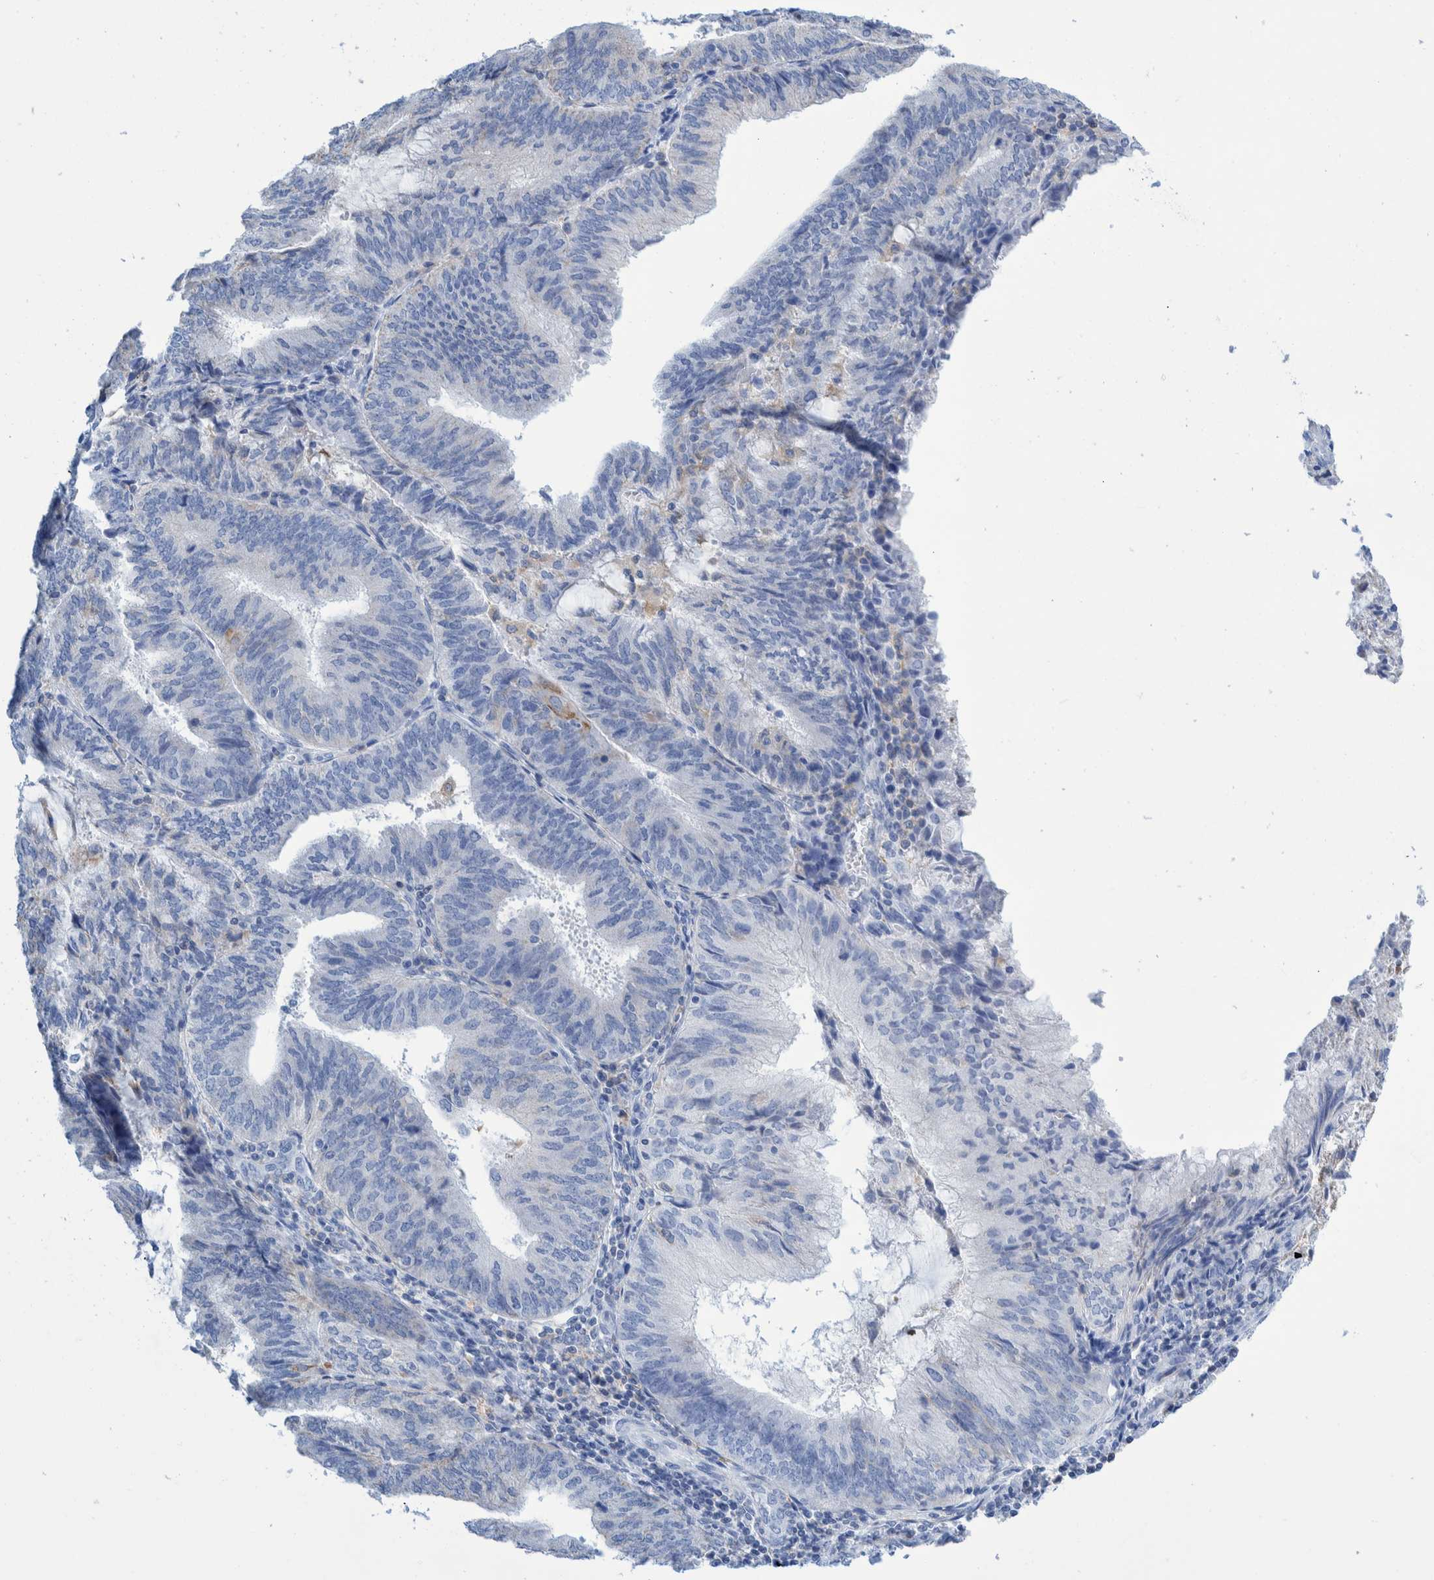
{"staining": {"intensity": "negative", "quantity": "none", "location": "none"}, "tissue": "endometrial cancer", "cell_type": "Tumor cells", "image_type": "cancer", "snomed": [{"axis": "morphology", "description": "Adenocarcinoma, NOS"}, {"axis": "topography", "description": "Endometrium"}], "caption": "This is an immunohistochemistry (IHC) photomicrograph of endometrial cancer. There is no positivity in tumor cells.", "gene": "KRT14", "patient": {"sex": "female", "age": 81}}